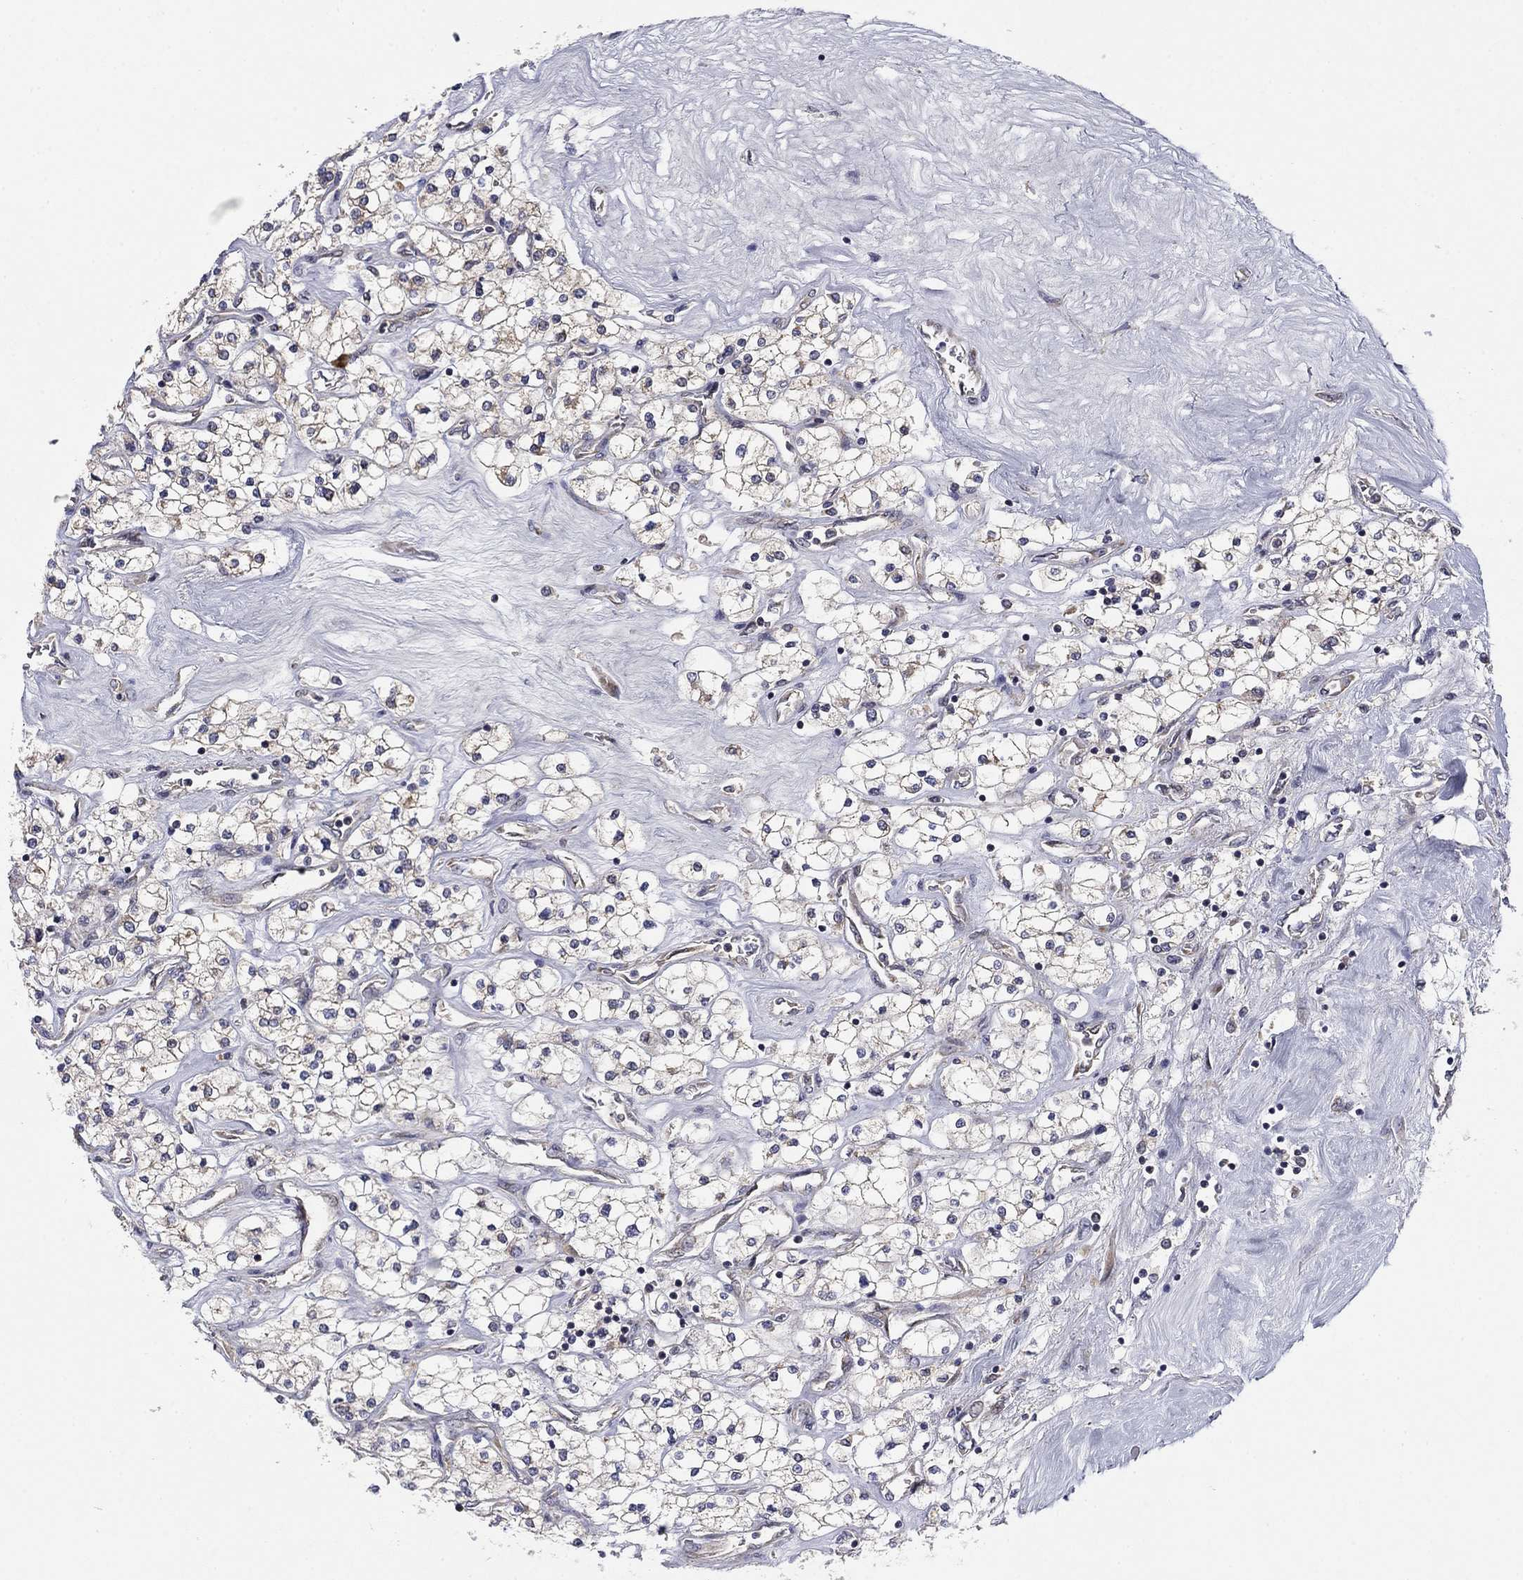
{"staining": {"intensity": "weak", "quantity": "<25%", "location": "cytoplasmic/membranous"}, "tissue": "renal cancer", "cell_type": "Tumor cells", "image_type": "cancer", "snomed": [{"axis": "morphology", "description": "Adenocarcinoma, NOS"}, {"axis": "topography", "description": "Kidney"}], "caption": "An IHC micrograph of renal cancer is shown. There is no staining in tumor cells of renal cancer.", "gene": "MMAA", "patient": {"sex": "male", "age": 80}}